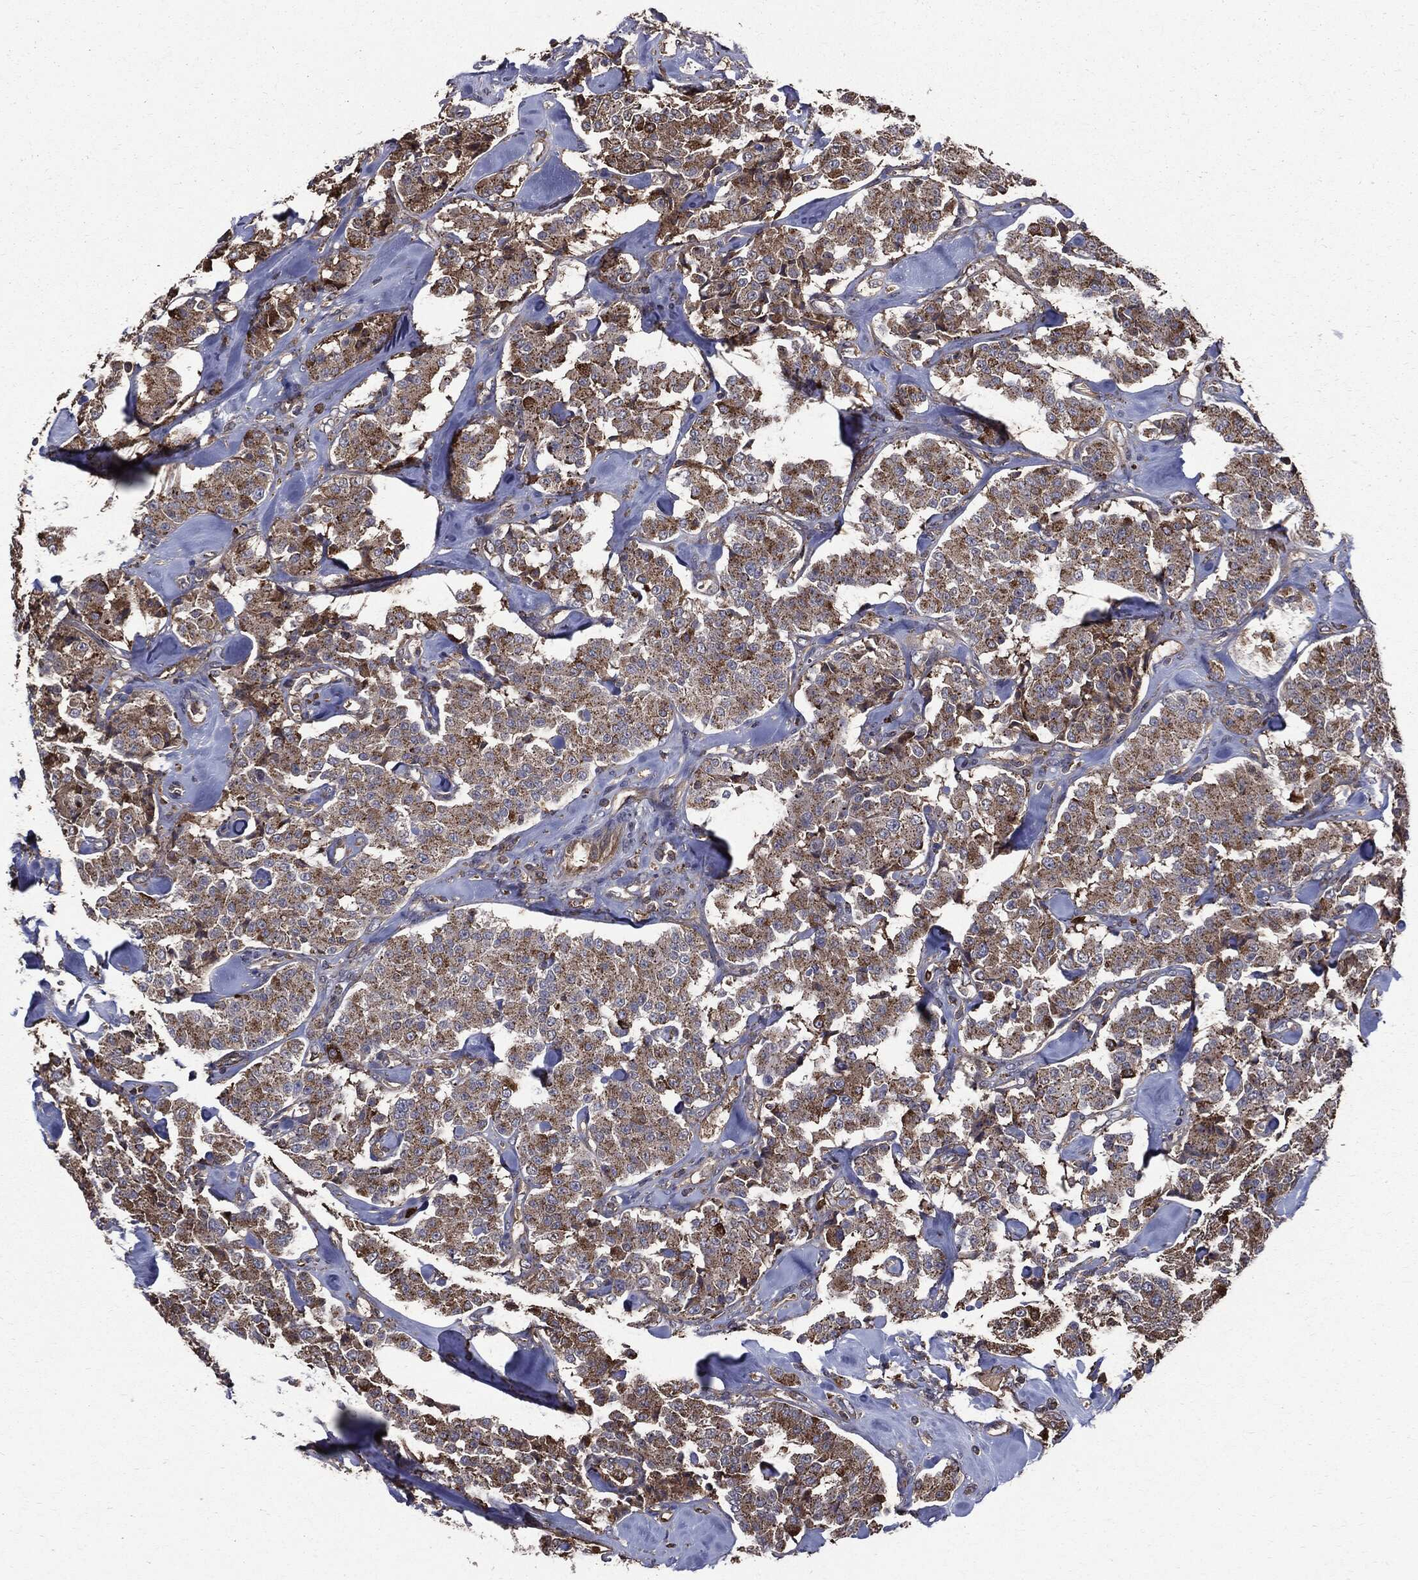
{"staining": {"intensity": "moderate", "quantity": "25%-75%", "location": "cytoplasmic/membranous"}, "tissue": "carcinoid", "cell_type": "Tumor cells", "image_type": "cancer", "snomed": [{"axis": "morphology", "description": "Carcinoid, malignant, NOS"}, {"axis": "topography", "description": "Pancreas"}], "caption": "Immunohistochemical staining of carcinoid shows medium levels of moderate cytoplasmic/membranous expression in about 25%-75% of tumor cells.", "gene": "PDCD6IP", "patient": {"sex": "male", "age": 41}}